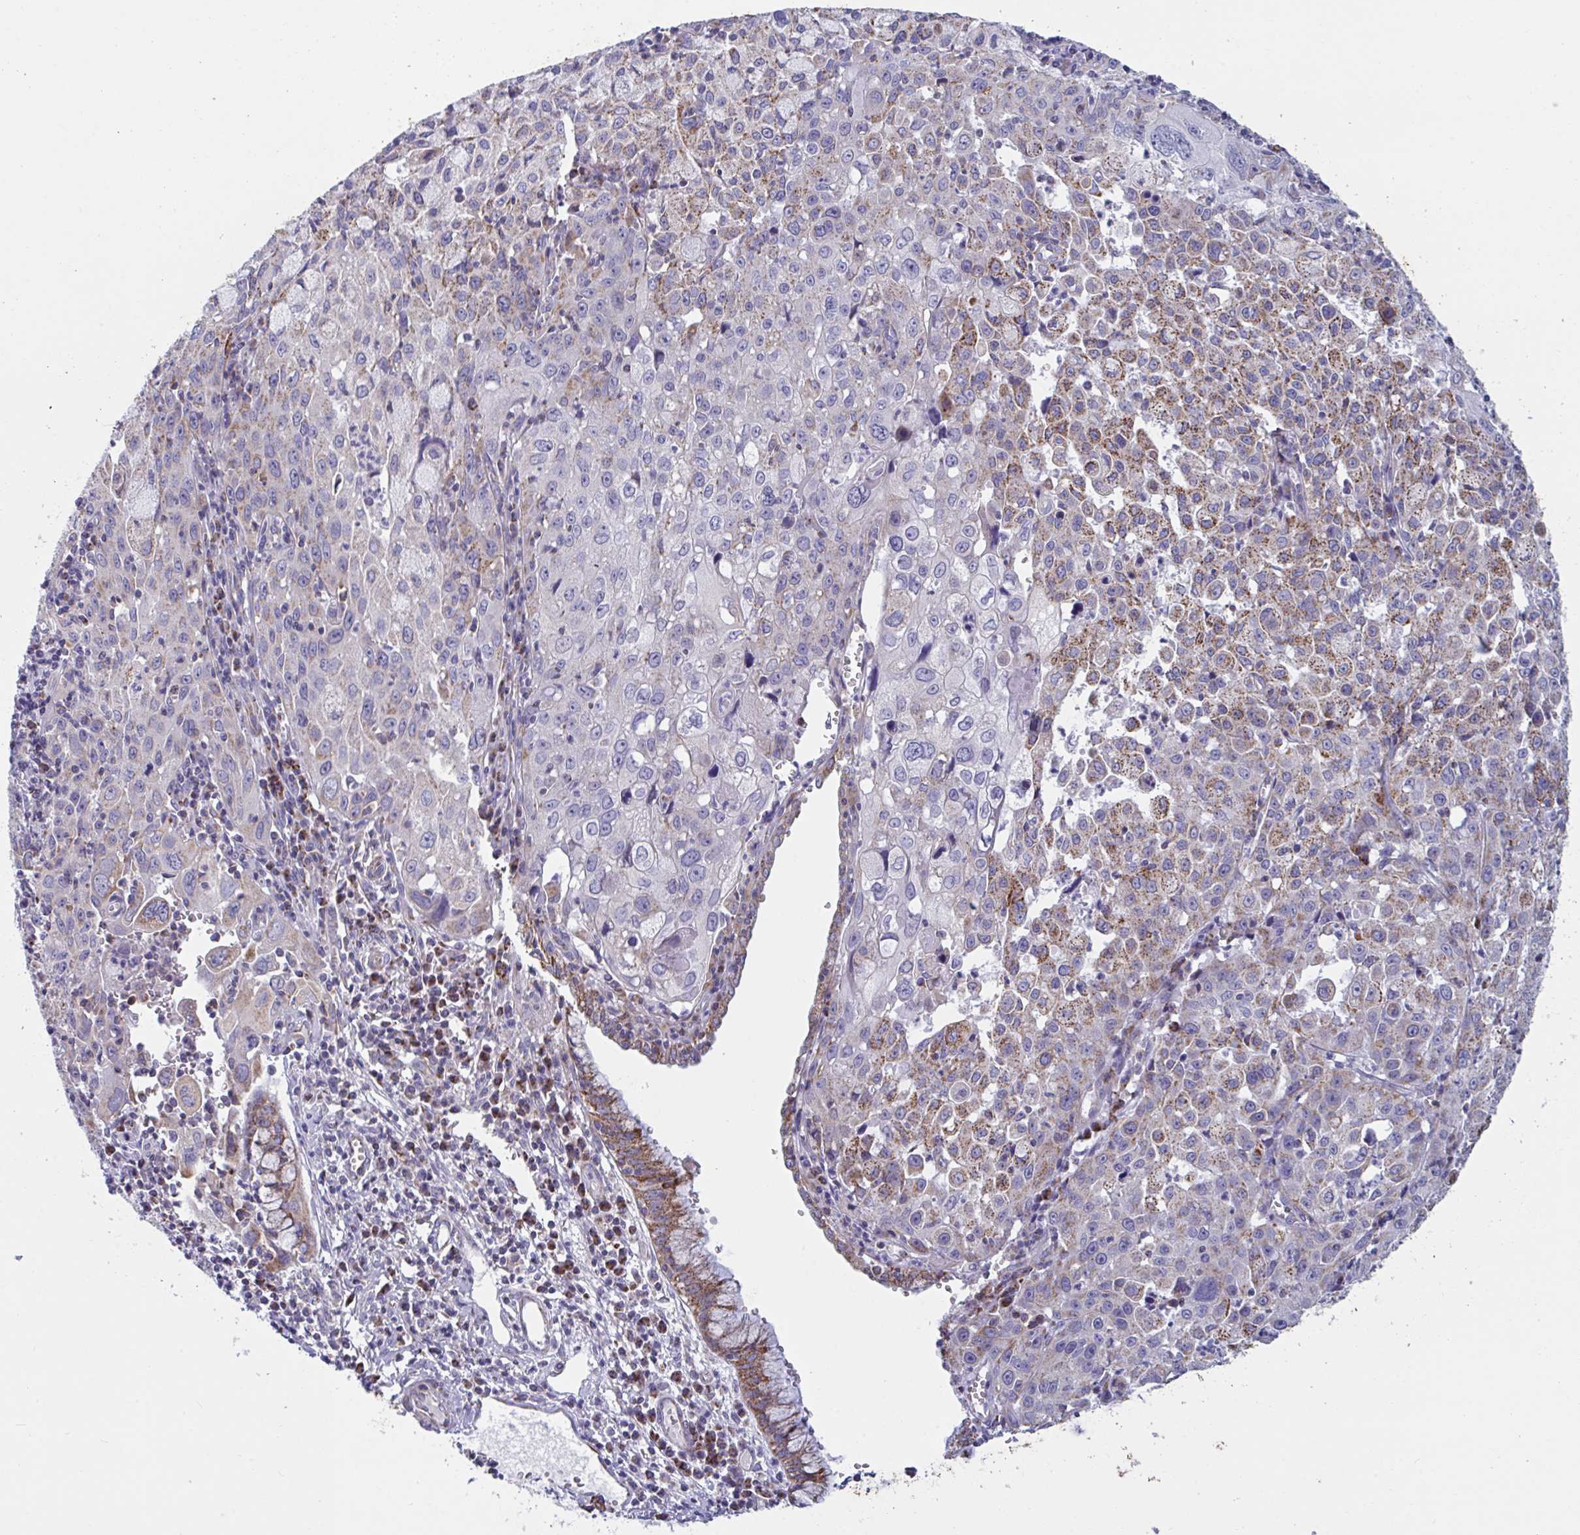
{"staining": {"intensity": "moderate", "quantity": "25%-75%", "location": "cytoplasmic/membranous"}, "tissue": "cervical cancer", "cell_type": "Tumor cells", "image_type": "cancer", "snomed": [{"axis": "morphology", "description": "Squamous cell carcinoma, NOS"}, {"axis": "topography", "description": "Cervix"}], "caption": "Cervical squamous cell carcinoma was stained to show a protein in brown. There is medium levels of moderate cytoplasmic/membranous staining in about 25%-75% of tumor cells. The staining was performed using DAB, with brown indicating positive protein expression. Nuclei are stained blue with hematoxylin.", "gene": "BCAT2", "patient": {"sex": "female", "age": 42}}